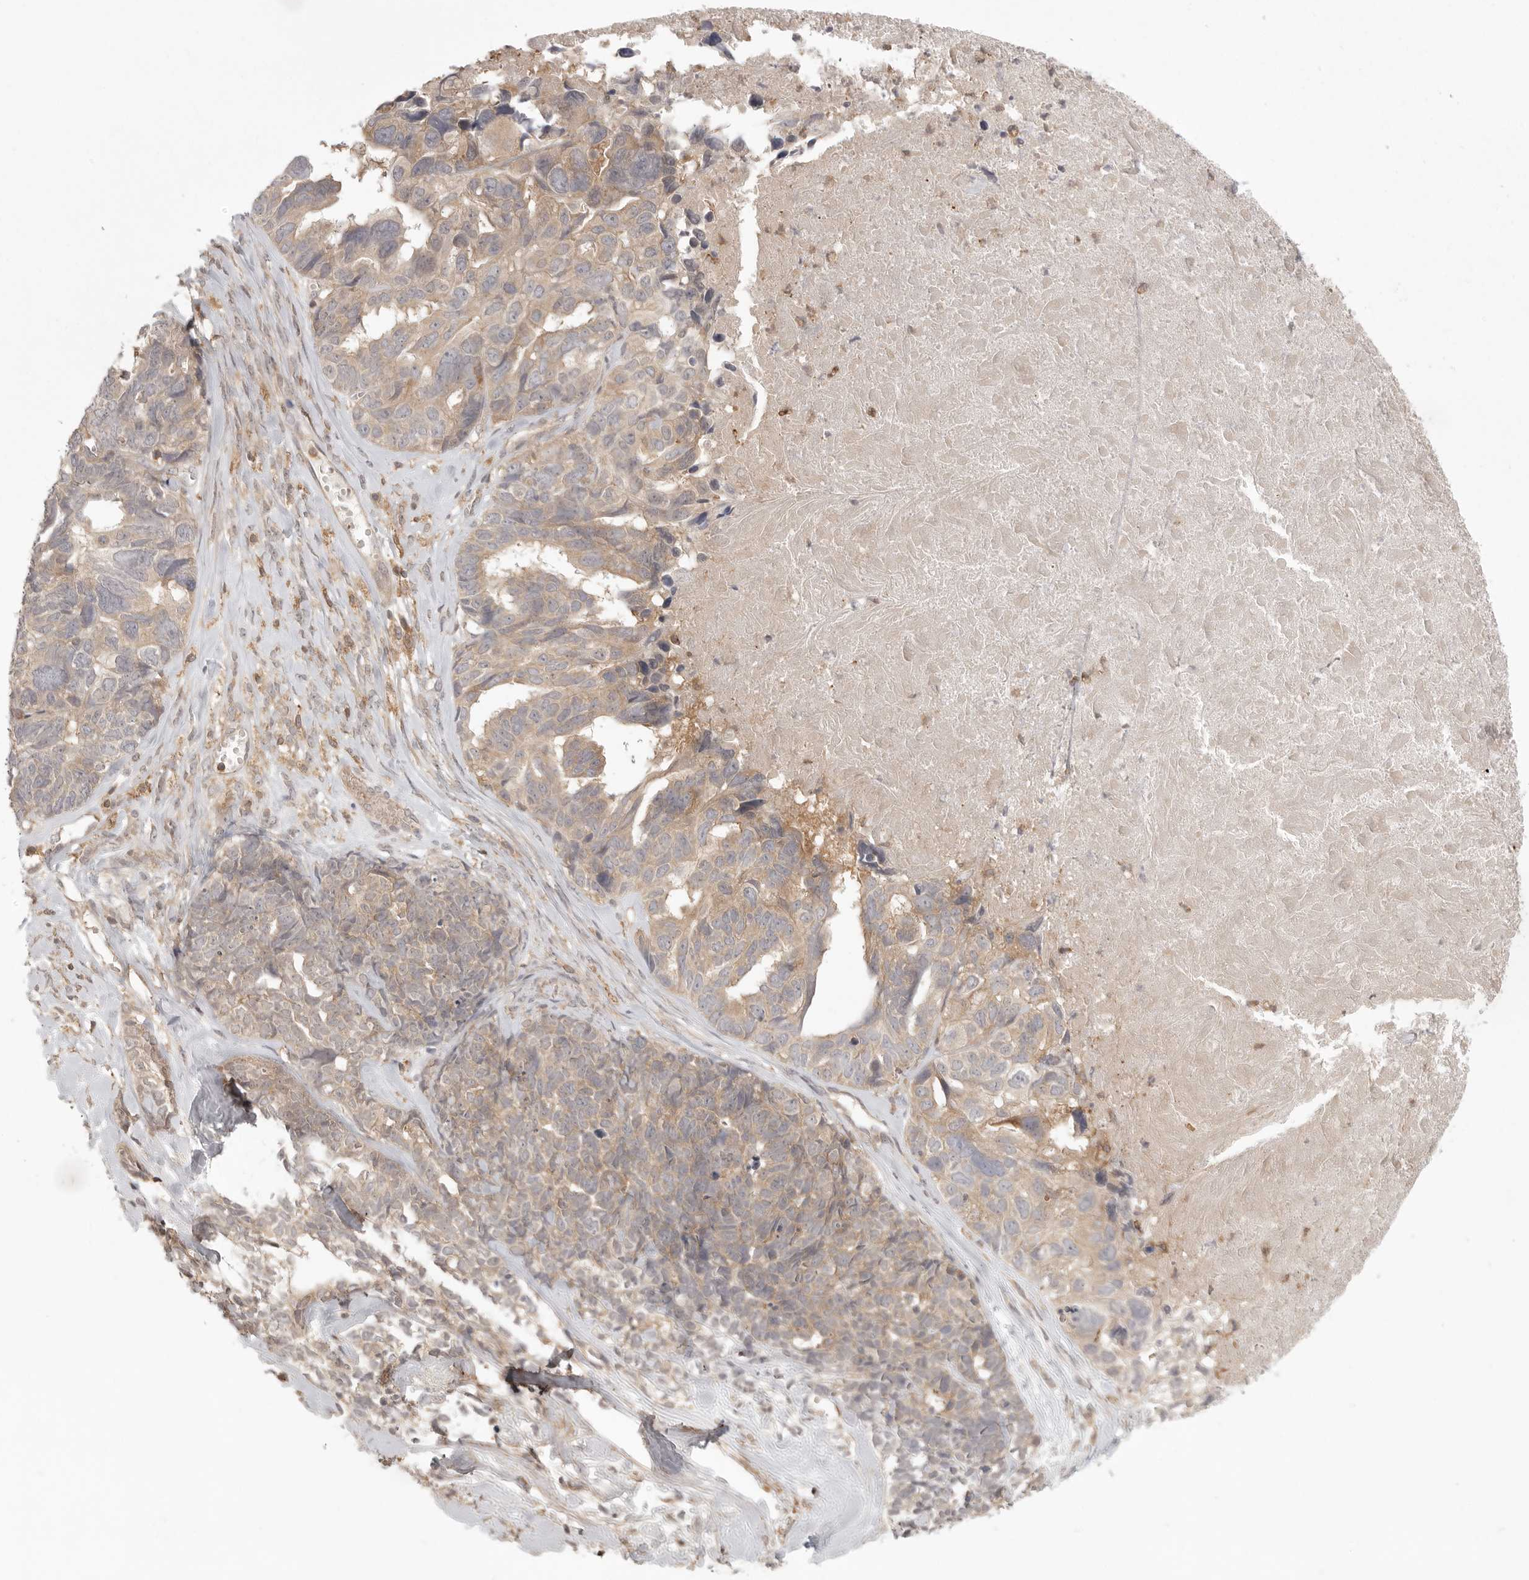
{"staining": {"intensity": "weak", "quantity": "25%-75%", "location": "cytoplasmic/membranous"}, "tissue": "ovarian cancer", "cell_type": "Tumor cells", "image_type": "cancer", "snomed": [{"axis": "morphology", "description": "Cystadenocarcinoma, serous, NOS"}, {"axis": "topography", "description": "Ovary"}], "caption": "This is an image of IHC staining of serous cystadenocarcinoma (ovarian), which shows weak positivity in the cytoplasmic/membranous of tumor cells.", "gene": "DBNL", "patient": {"sex": "female", "age": 79}}